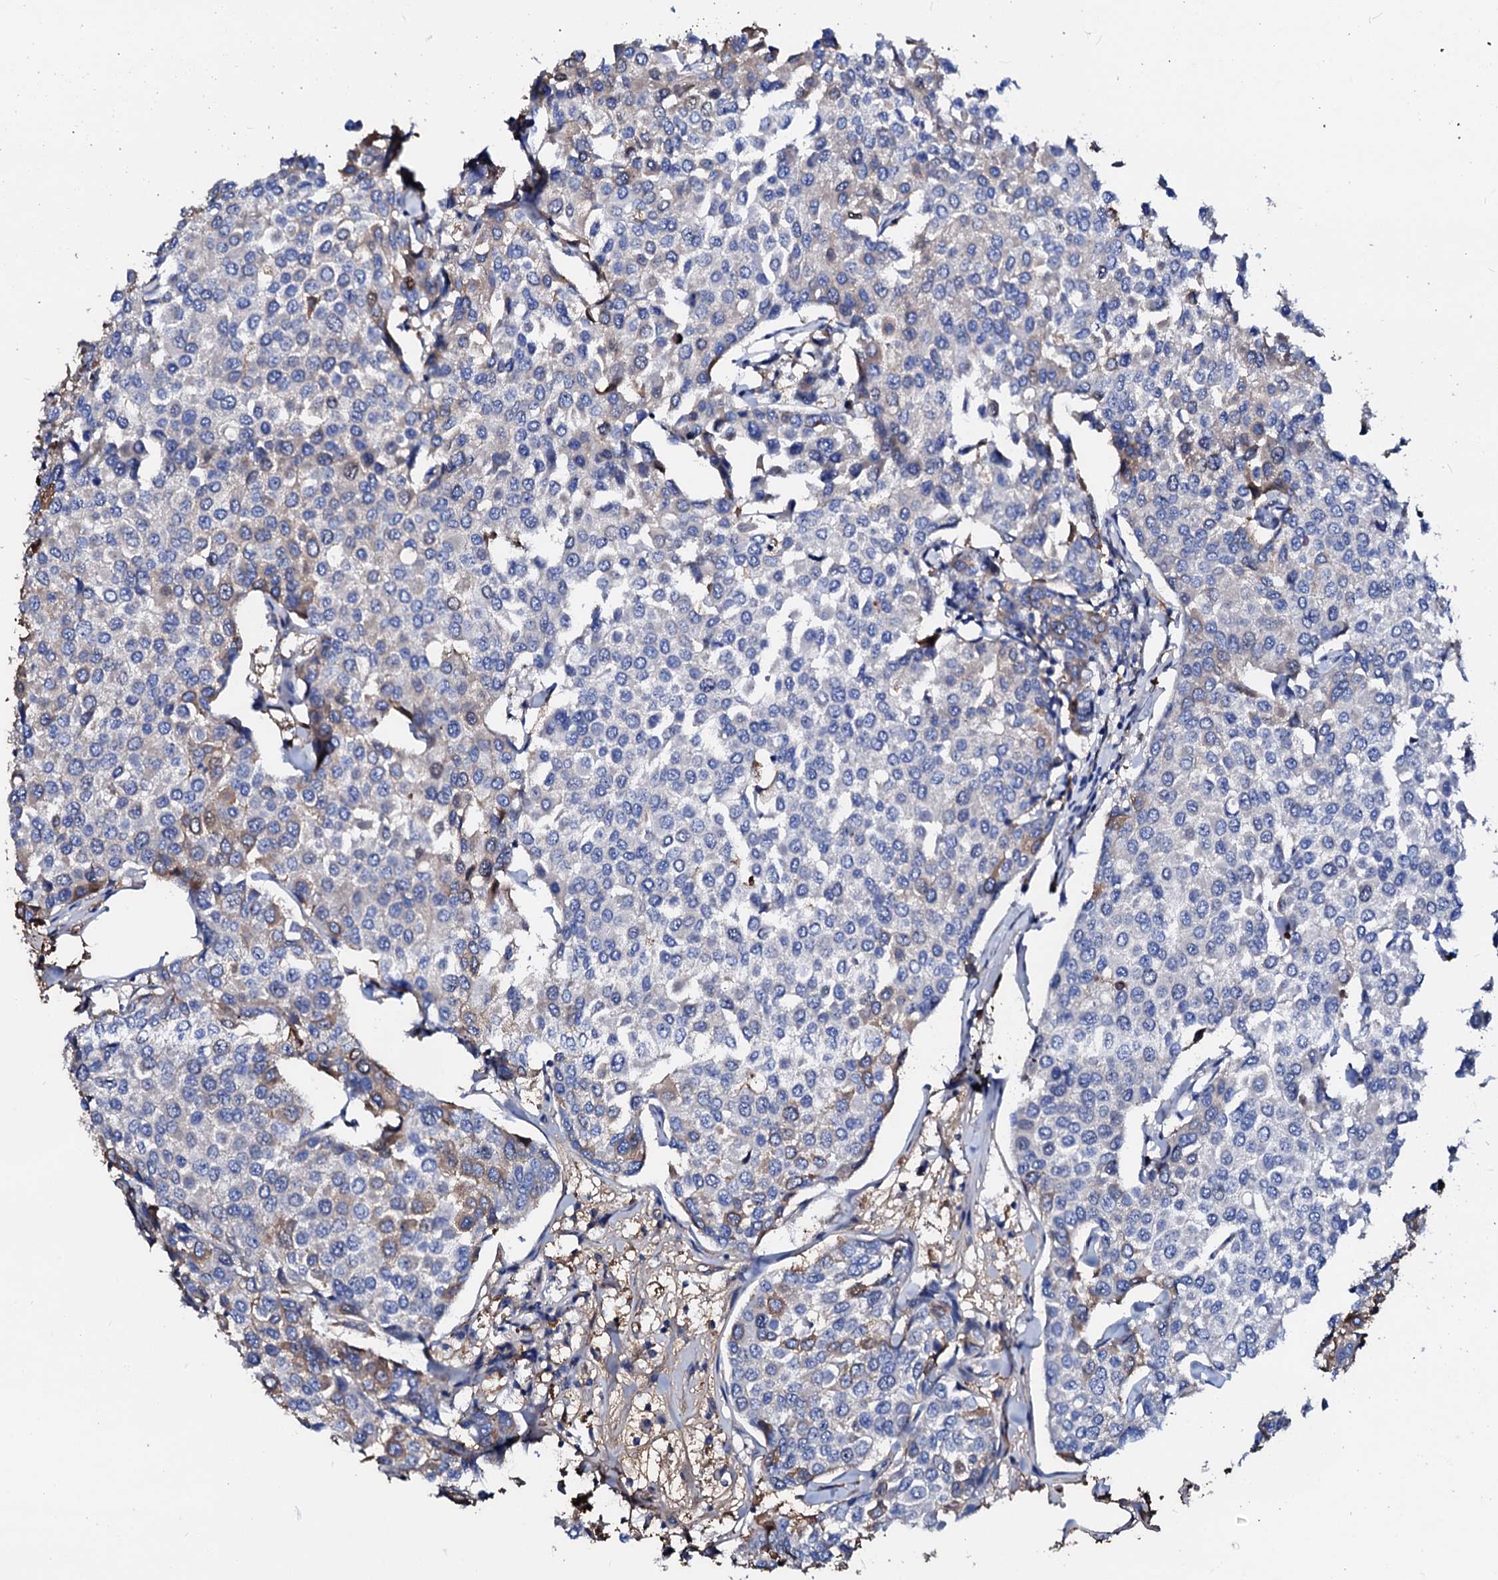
{"staining": {"intensity": "negative", "quantity": "none", "location": "none"}, "tissue": "breast cancer", "cell_type": "Tumor cells", "image_type": "cancer", "snomed": [{"axis": "morphology", "description": "Duct carcinoma"}, {"axis": "topography", "description": "Breast"}], "caption": "A high-resolution photomicrograph shows immunohistochemistry staining of infiltrating ductal carcinoma (breast), which exhibits no significant positivity in tumor cells. (DAB immunohistochemistry (IHC) with hematoxylin counter stain).", "gene": "CSKMT", "patient": {"sex": "female", "age": 55}}